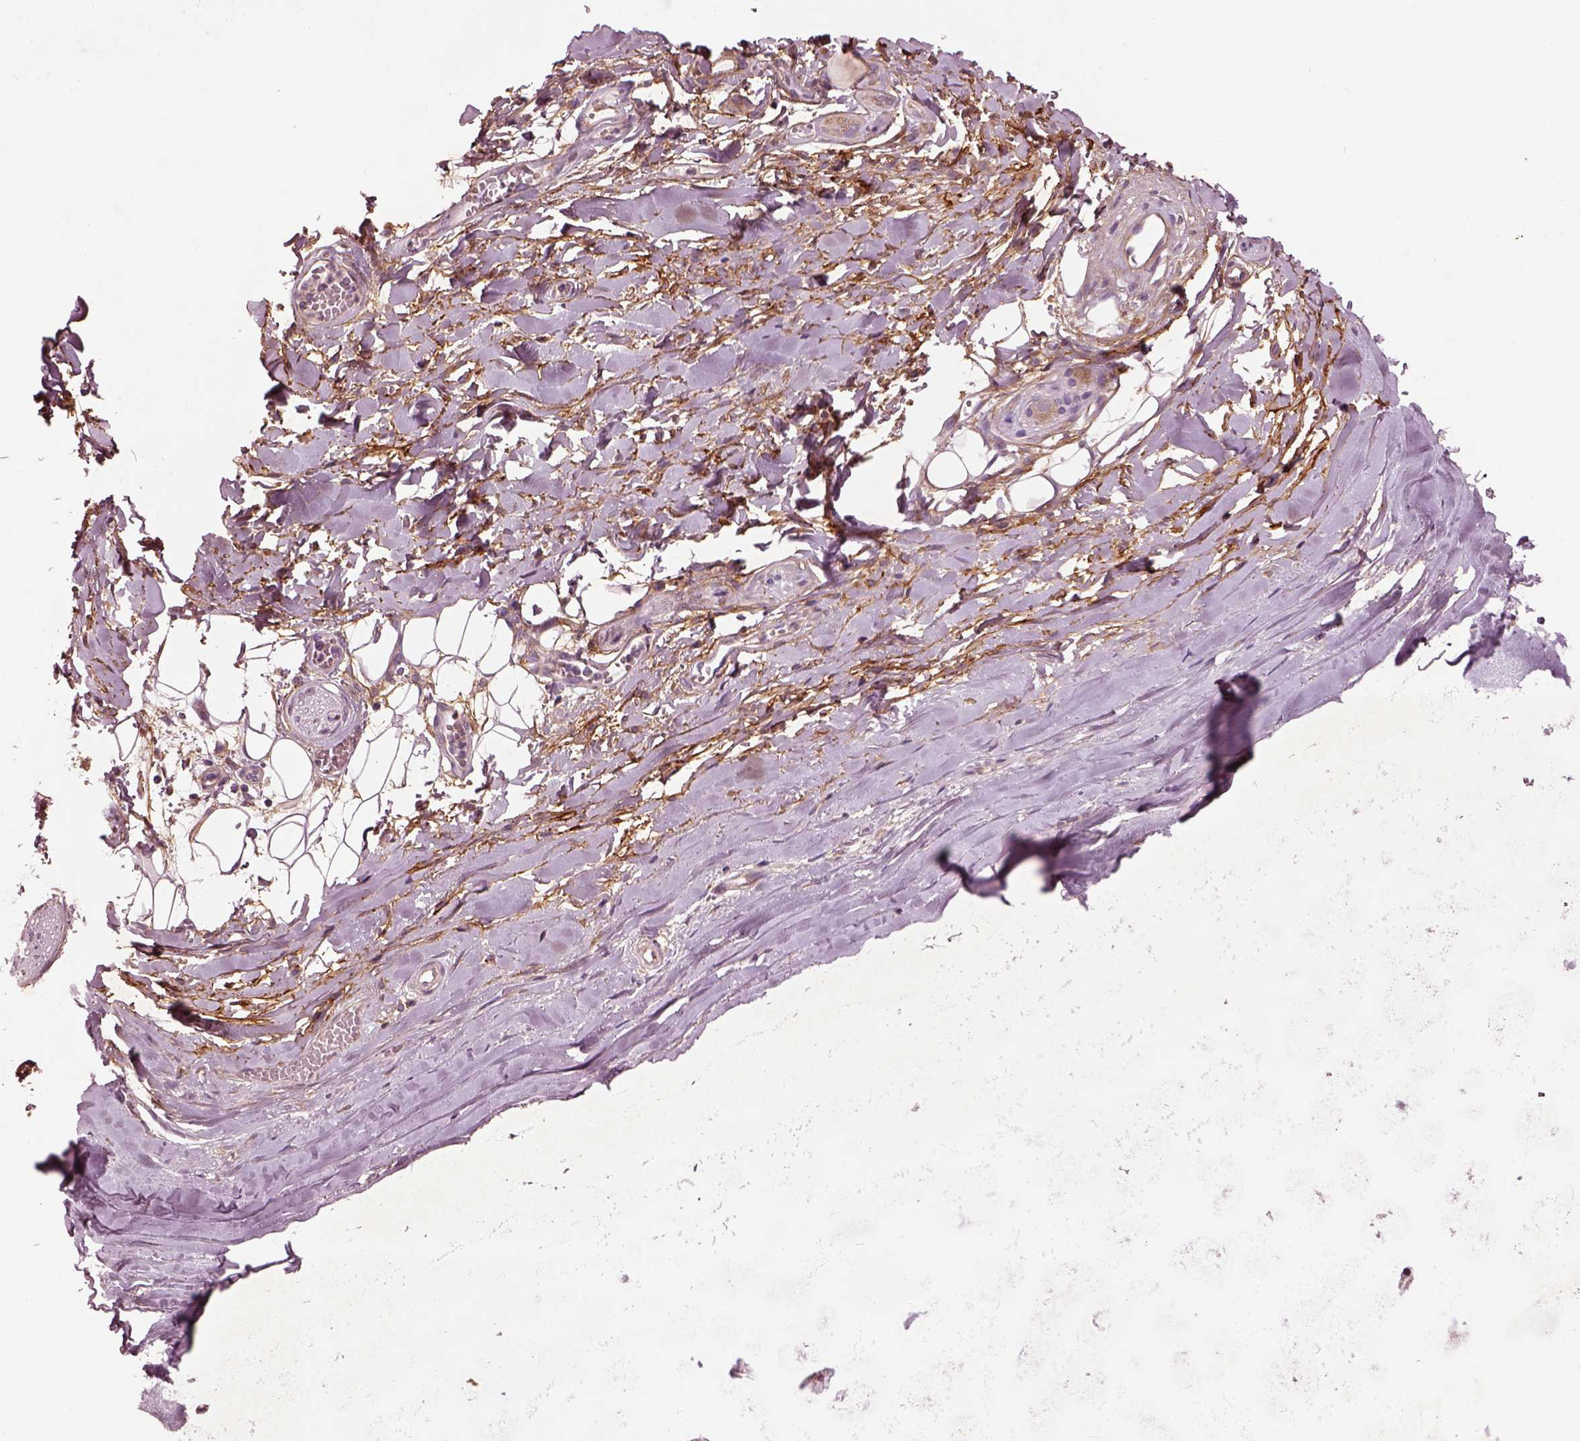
{"staining": {"intensity": "negative", "quantity": "none", "location": "none"}, "tissue": "adipose tissue", "cell_type": "Adipocytes", "image_type": "normal", "snomed": [{"axis": "morphology", "description": "Normal tissue, NOS"}, {"axis": "topography", "description": "Cartilage tissue"}, {"axis": "topography", "description": "Nasopharynx"}, {"axis": "topography", "description": "Thyroid gland"}], "caption": "The image reveals no staining of adipocytes in unremarkable adipose tissue. The staining is performed using DAB (3,3'-diaminobenzidine) brown chromogen with nuclei counter-stained in using hematoxylin.", "gene": "SEC23A", "patient": {"sex": "male", "age": 63}}